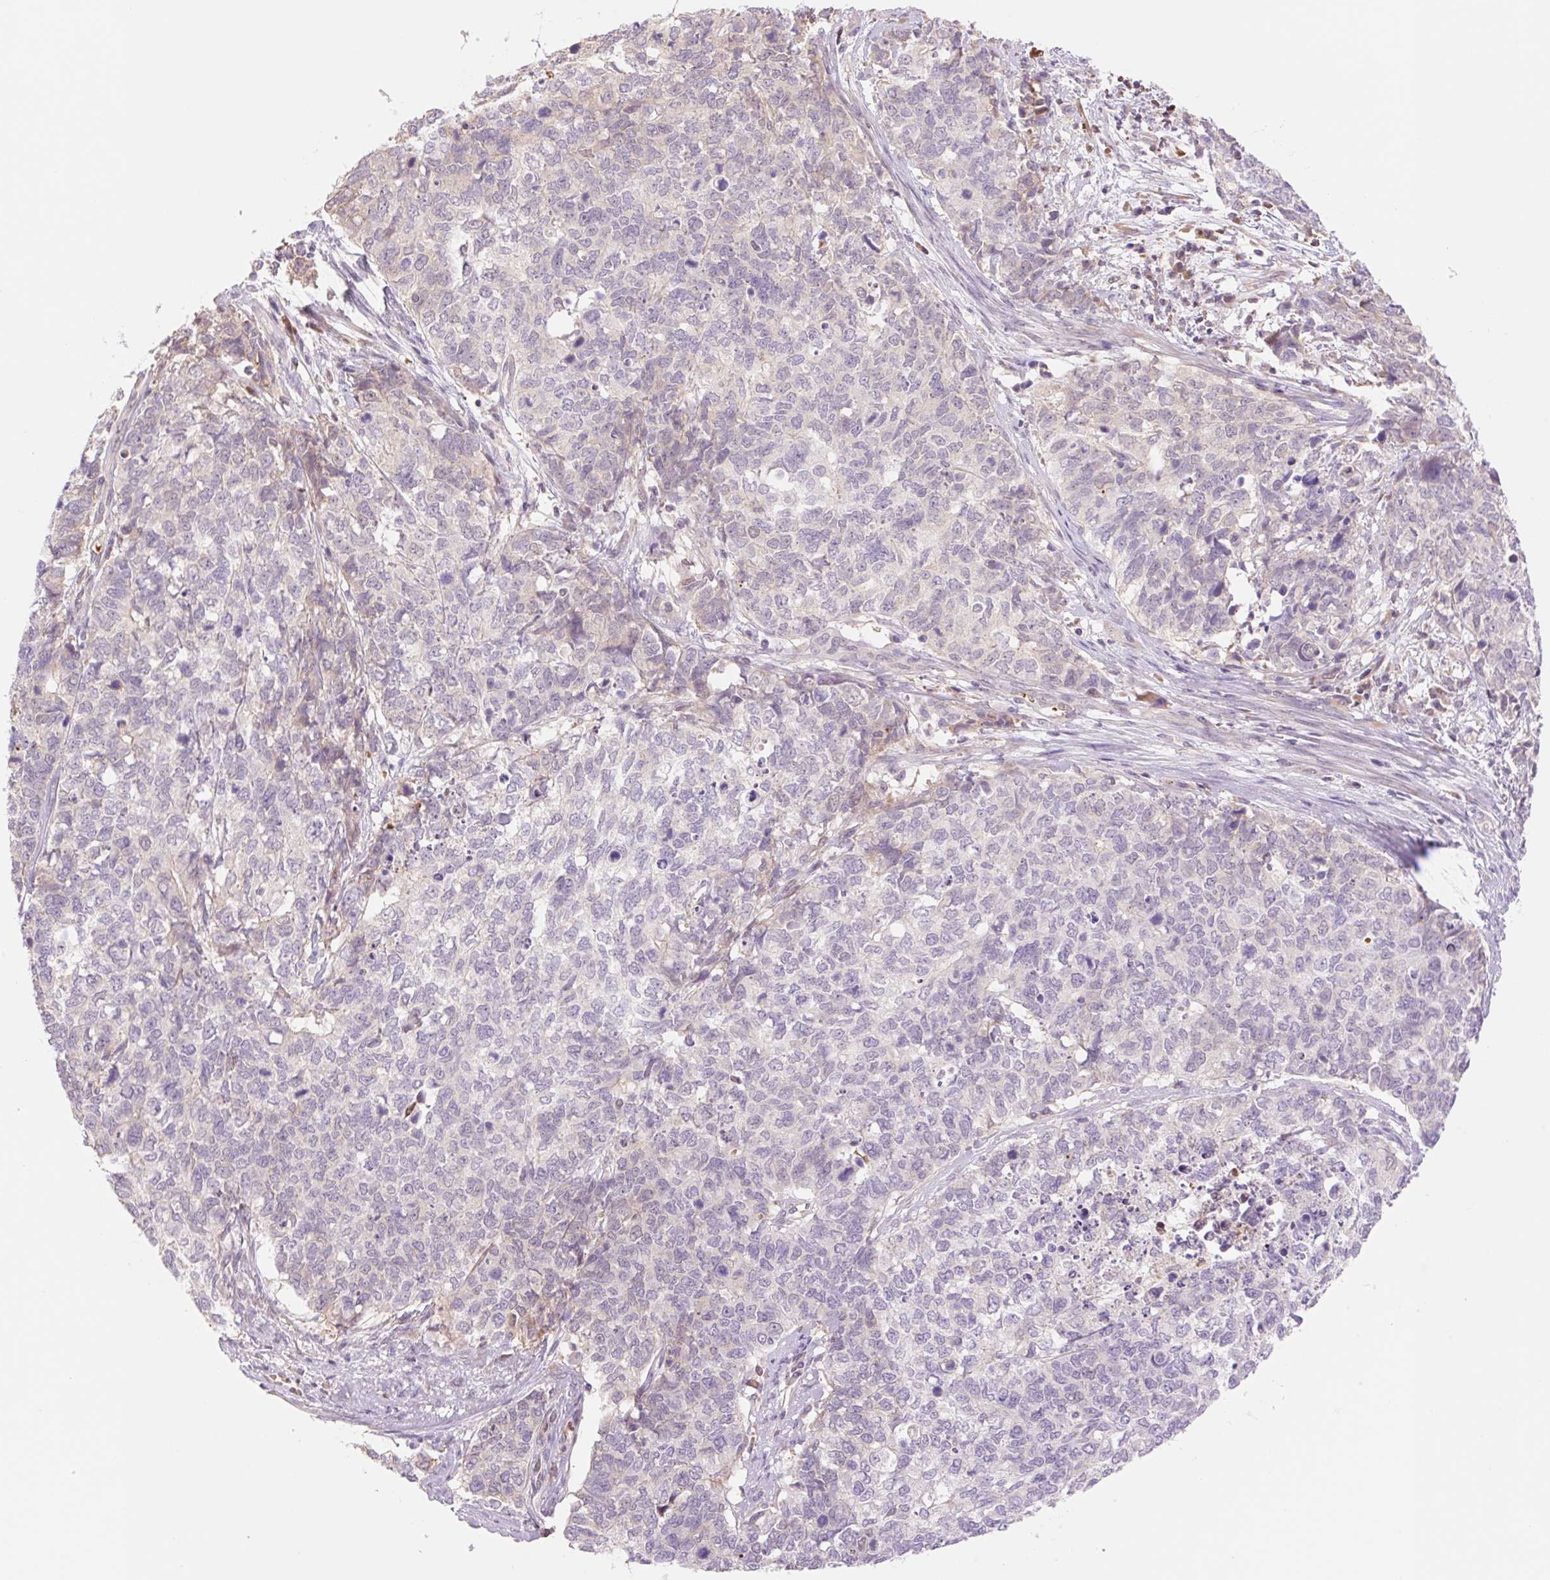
{"staining": {"intensity": "negative", "quantity": "none", "location": "none"}, "tissue": "cervical cancer", "cell_type": "Tumor cells", "image_type": "cancer", "snomed": [{"axis": "morphology", "description": "Squamous cell carcinoma, NOS"}, {"axis": "topography", "description": "Cervix"}], "caption": "Tumor cells show no significant protein expression in squamous cell carcinoma (cervical). The staining is performed using DAB brown chromogen with nuclei counter-stained in using hematoxylin.", "gene": "HEBP1", "patient": {"sex": "female", "age": 63}}